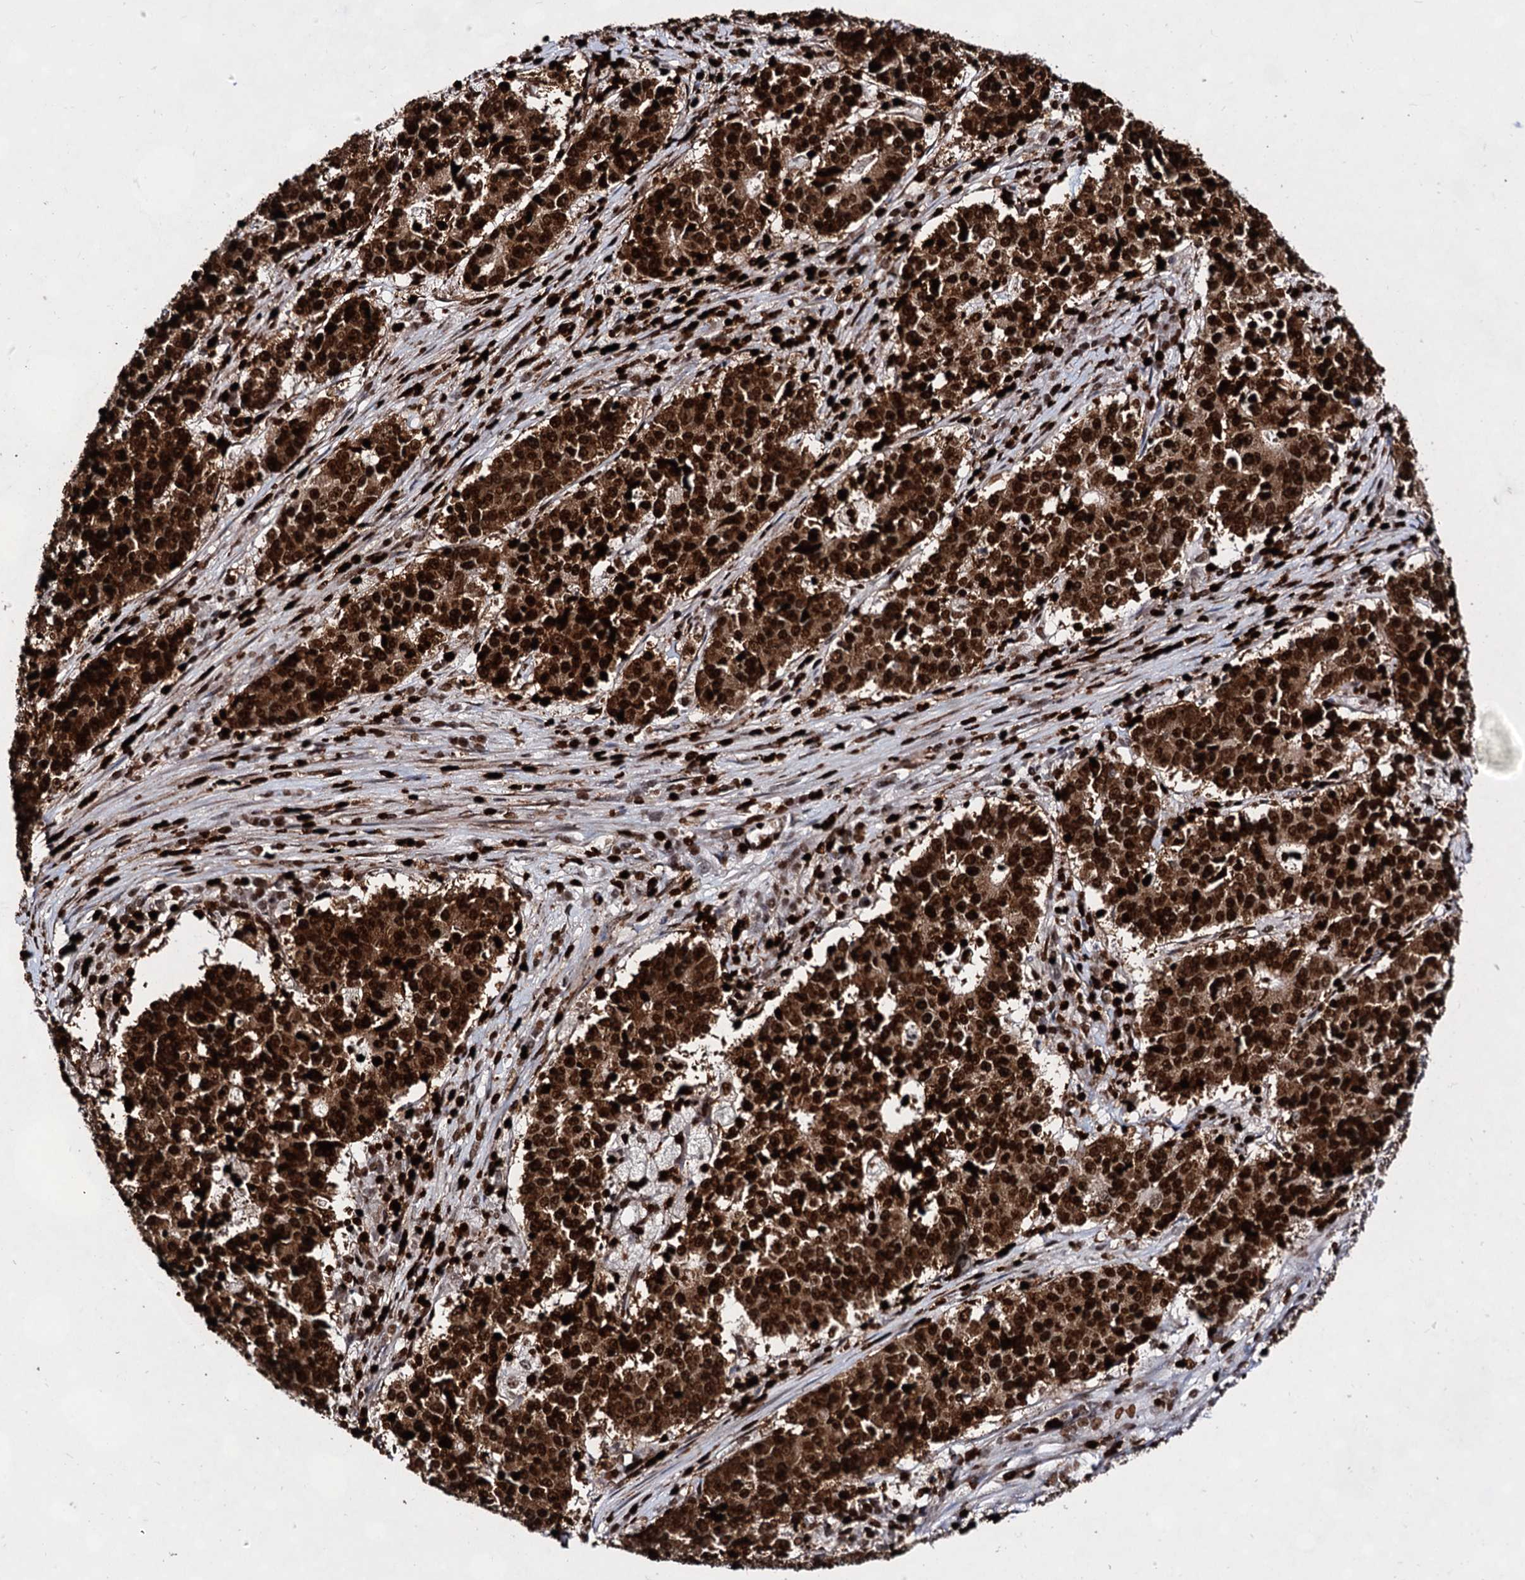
{"staining": {"intensity": "strong", "quantity": ">75%", "location": "nuclear"}, "tissue": "stomach cancer", "cell_type": "Tumor cells", "image_type": "cancer", "snomed": [{"axis": "morphology", "description": "Adenocarcinoma, NOS"}, {"axis": "topography", "description": "Stomach"}], "caption": "There is high levels of strong nuclear expression in tumor cells of adenocarcinoma (stomach), as demonstrated by immunohistochemical staining (brown color).", "gene": "HMGB2", "patient": {"sex": "male", "age": 59}}